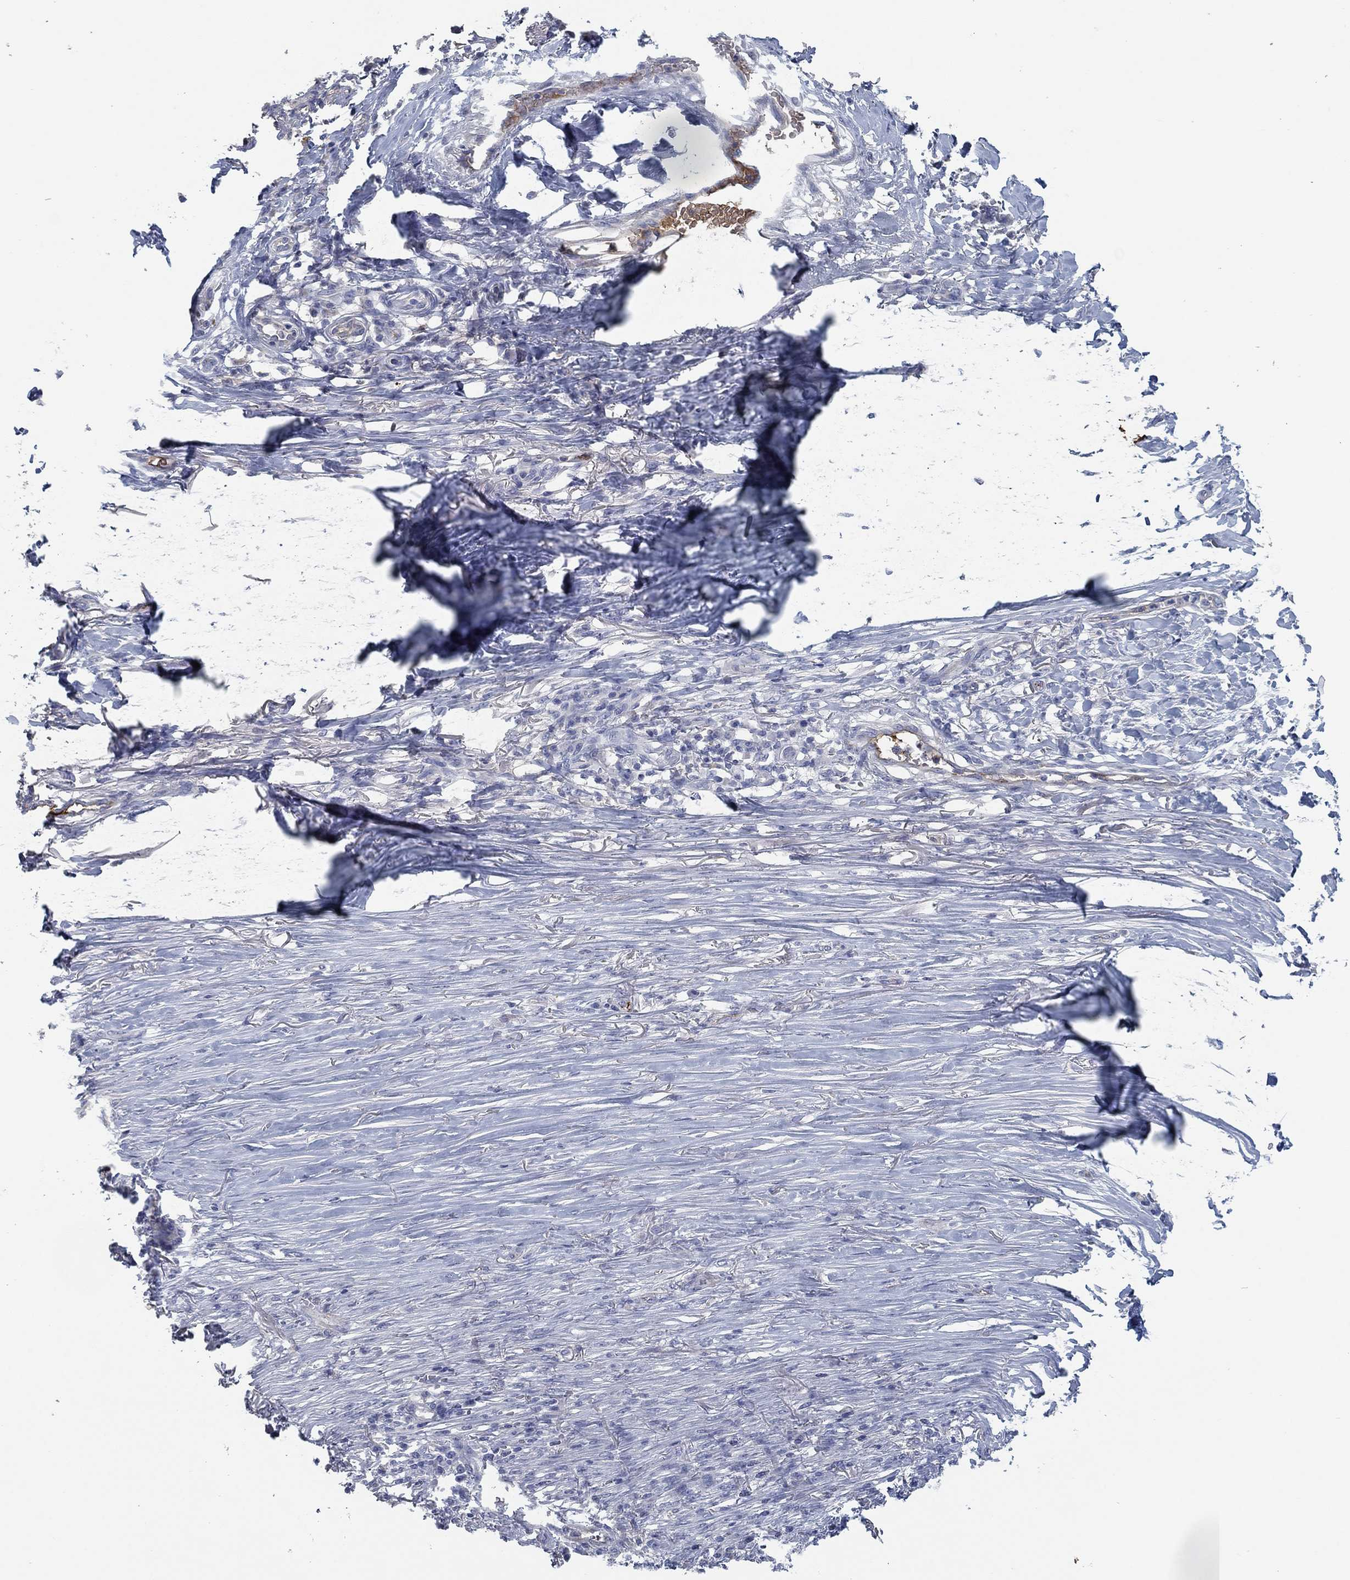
{"staining": {"intensity": "negative", "quantity": "none", "location": "none"}, "tissue": "skin cancer", "cell_type": "Tumor cells", "image_type": "cancer", "snomed": [{"axis": "morphology", "description": "Squamous cell carcinoma, NOS"}, {"axis": "topography", "description": "Skin"}], "caption": "Squamous cell carcinoma (skin) was stained to show a protein in brown. There is no significant expression in tumor cells. Nuclei are stained in blue.", "gene": "APOC3", "patient": {"sex": "male", "age": 70}}